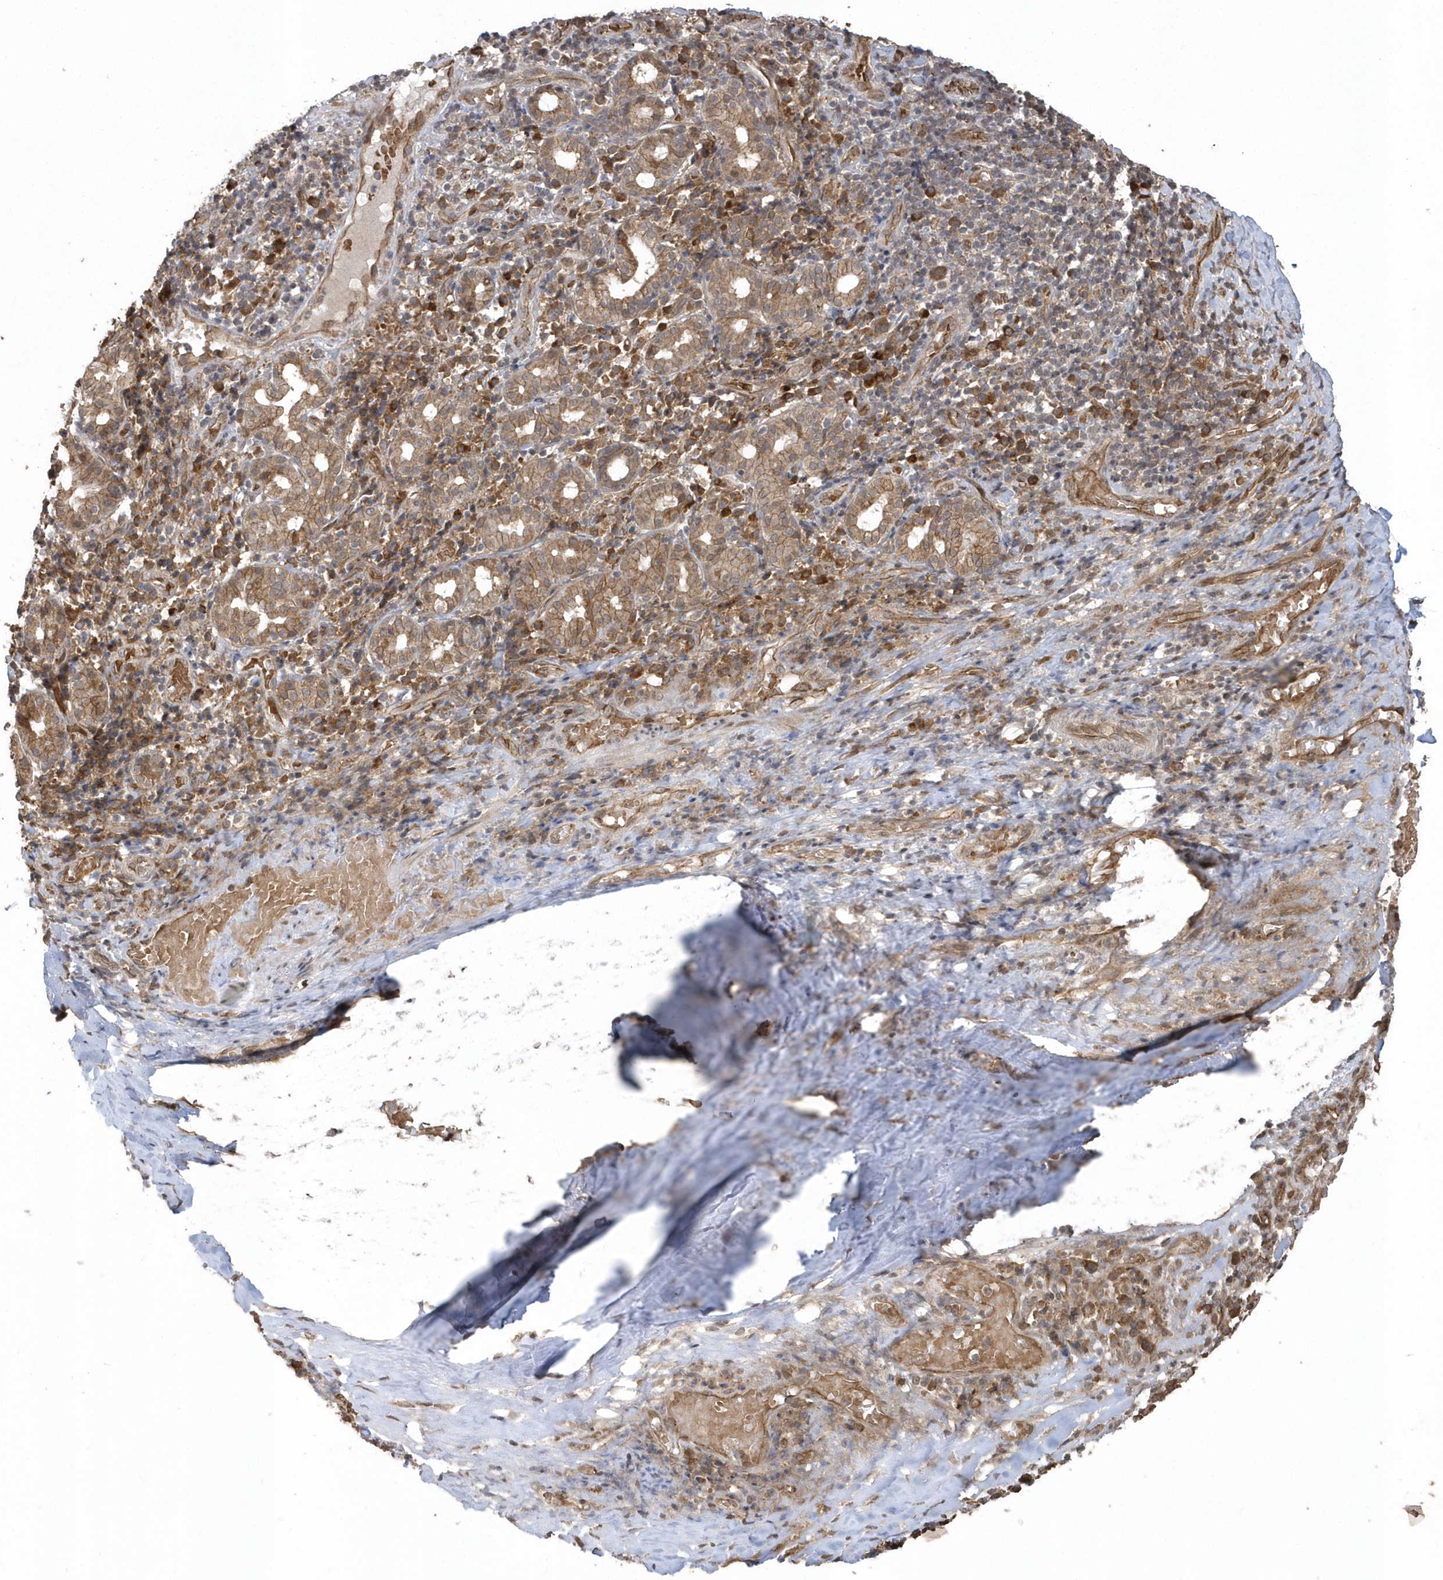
{"staining": {"intensity": "moderate", "quantity": ">75%", "location": "cytoplasmic/membranous"}, "tissue": "adipose tissue", "cell_type": "Adipocytes", "image_type": "normal", "snomed": [{"axis": "morphology", "description": "Normal tissue, NOS"}, {"axis": "morphology", "description": "Basal cell carcinoma"}, {"axis": "topography", "description": "Cartilage tissue"}, {"axis": "topography", "description": "Nasopharynx"}, {"axis": "topography", "description": "Oral tissue"}], "caption": "Immunohistochemistry histopathology image of benign human adipose tissue stained for a protein (brown), which exhibits medium levels of moderate cytoplasmic/membranous staining in approximately >75% of adipocytes.", "gene": "HERPUD1", "patient": {"sex": "female", "age": 77}}